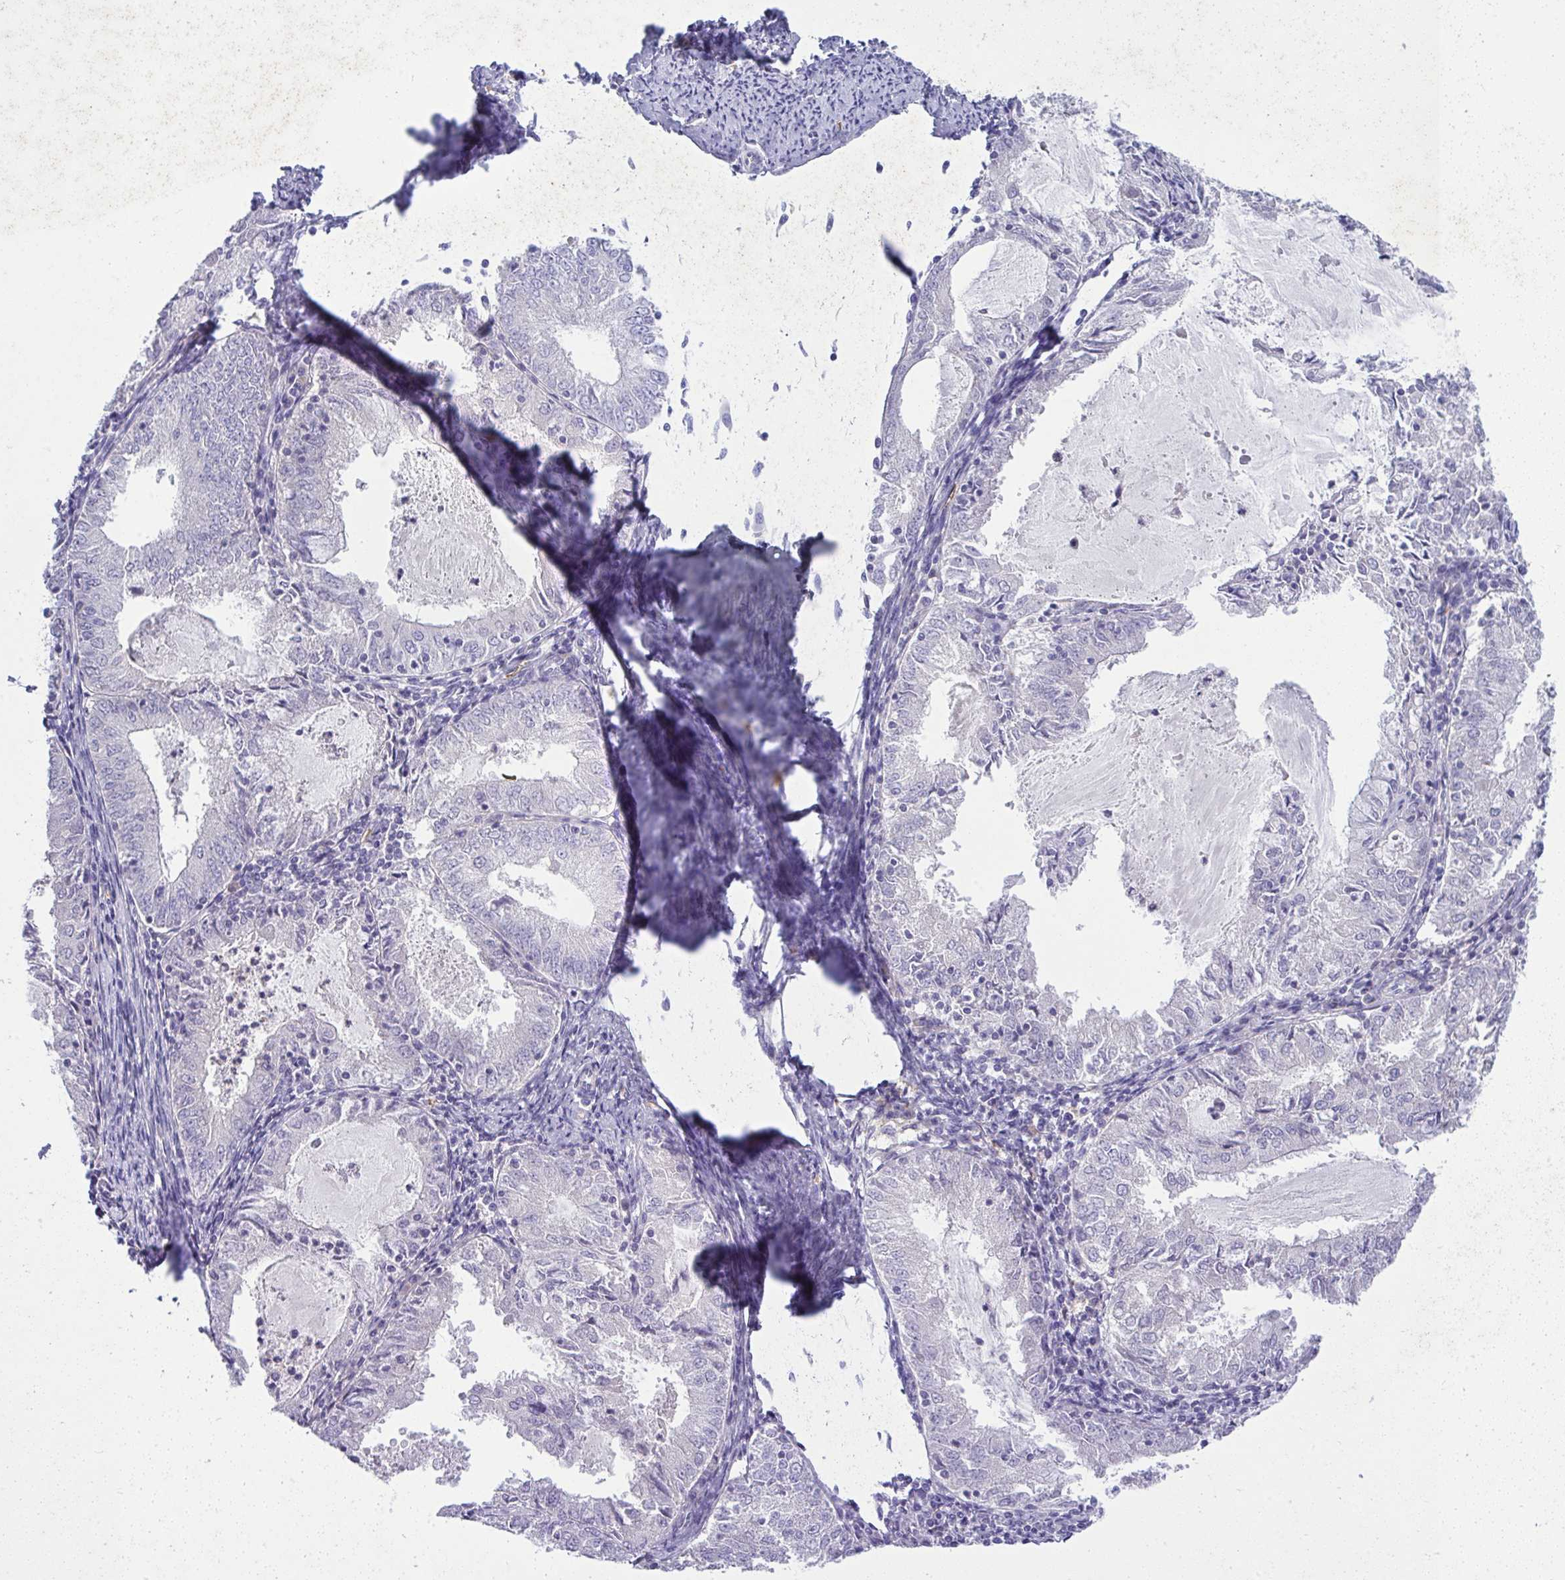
{"staining": {"intensity": "negative", "quantity": "none", "location": "none"}, "tissue": "endometrial cancer", "cell_type": "Tumor cells", "image_type": "cancer", "snomed": [{"axis": "morphology", "description": "Adenocarcinoma, NOS"}, {"axis": "topography", "description": "Endometrium"}], "caption": "The micrograph displays no significant staining in tumor cells of adenocarcinoma (endometrial).", "gene": "SPTB", "patient": {"sex": "female", "age": 57}}